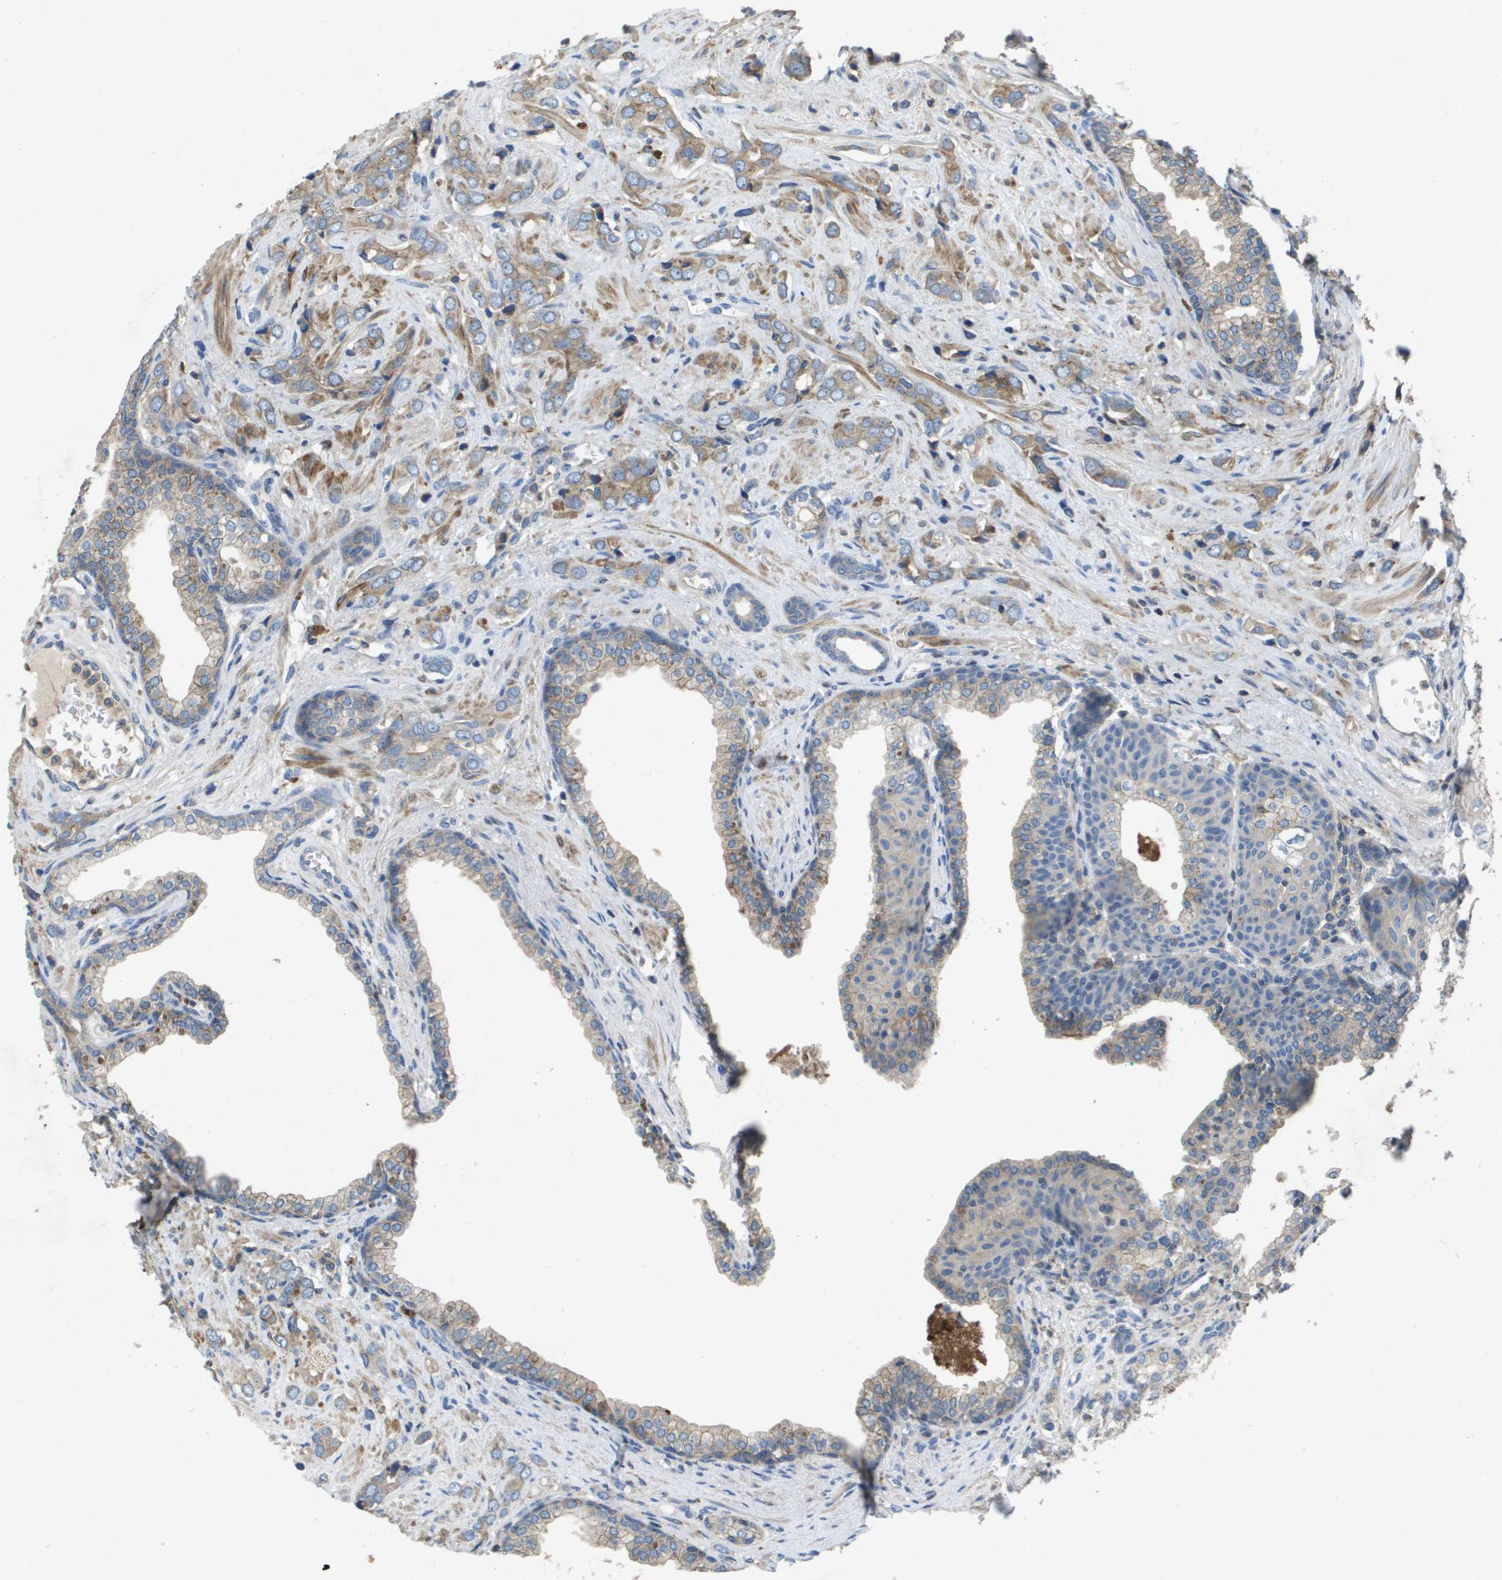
{"staining": {"intensity": "weak", "quantity": ">75%", "location": "cytoplasmic/membranous"}, "tissue": "prostate cancer", "cell_type": "Tumor cells", "image_type": "cancer", "snomed": [{"axis": "morphology", "description": "Adenocarcinoma, High grade"}, {"axis": "topography", "description": "Prostate"}], "caption": "Tumor cells reveal low levels of weak cytoplasmic/membranous expression in approximately >75% of cells in prostate adenocarcinoma (high-grade).", "gene": "CLCA4", "patient": {"sex": "male", "age": 64}}